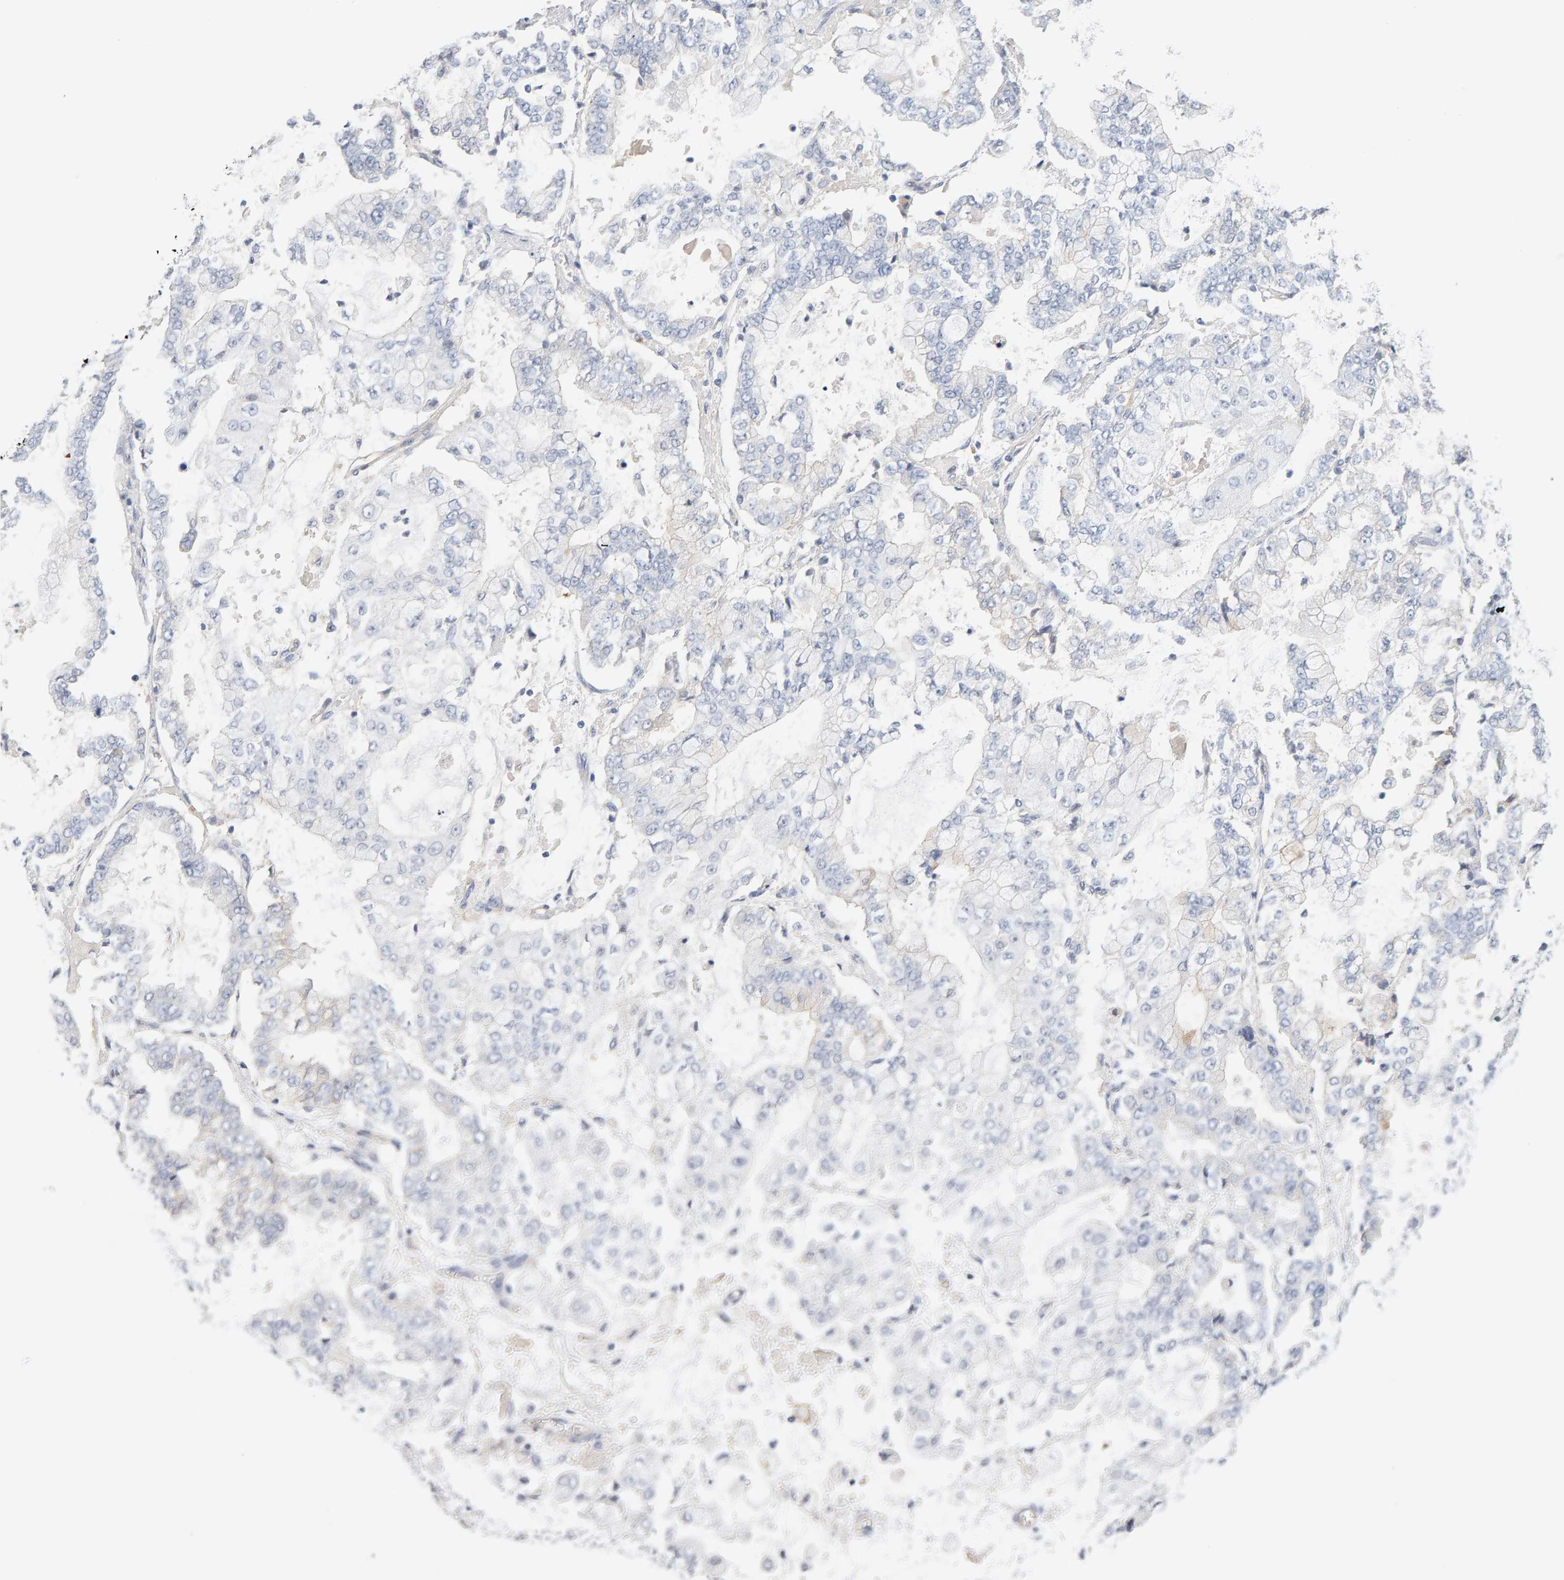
{"staining": {"intensity": "negative", "quantity": "none", "location": "none"}, "tissue": "stomach cancer", "cell_type": "Tumor cells", "image_type": "cancer", "snomed": [{"axis": "morphology", "description": "Adenocarcinoma, NOS"}, {"axis": "topography", "description": "Stomach"}], "caption": "Micrograph shows no significant protein staining in tumor cells of stomach cancer.", "gene": "METRNL", "patient": {"sex": "male", "age": 76}}